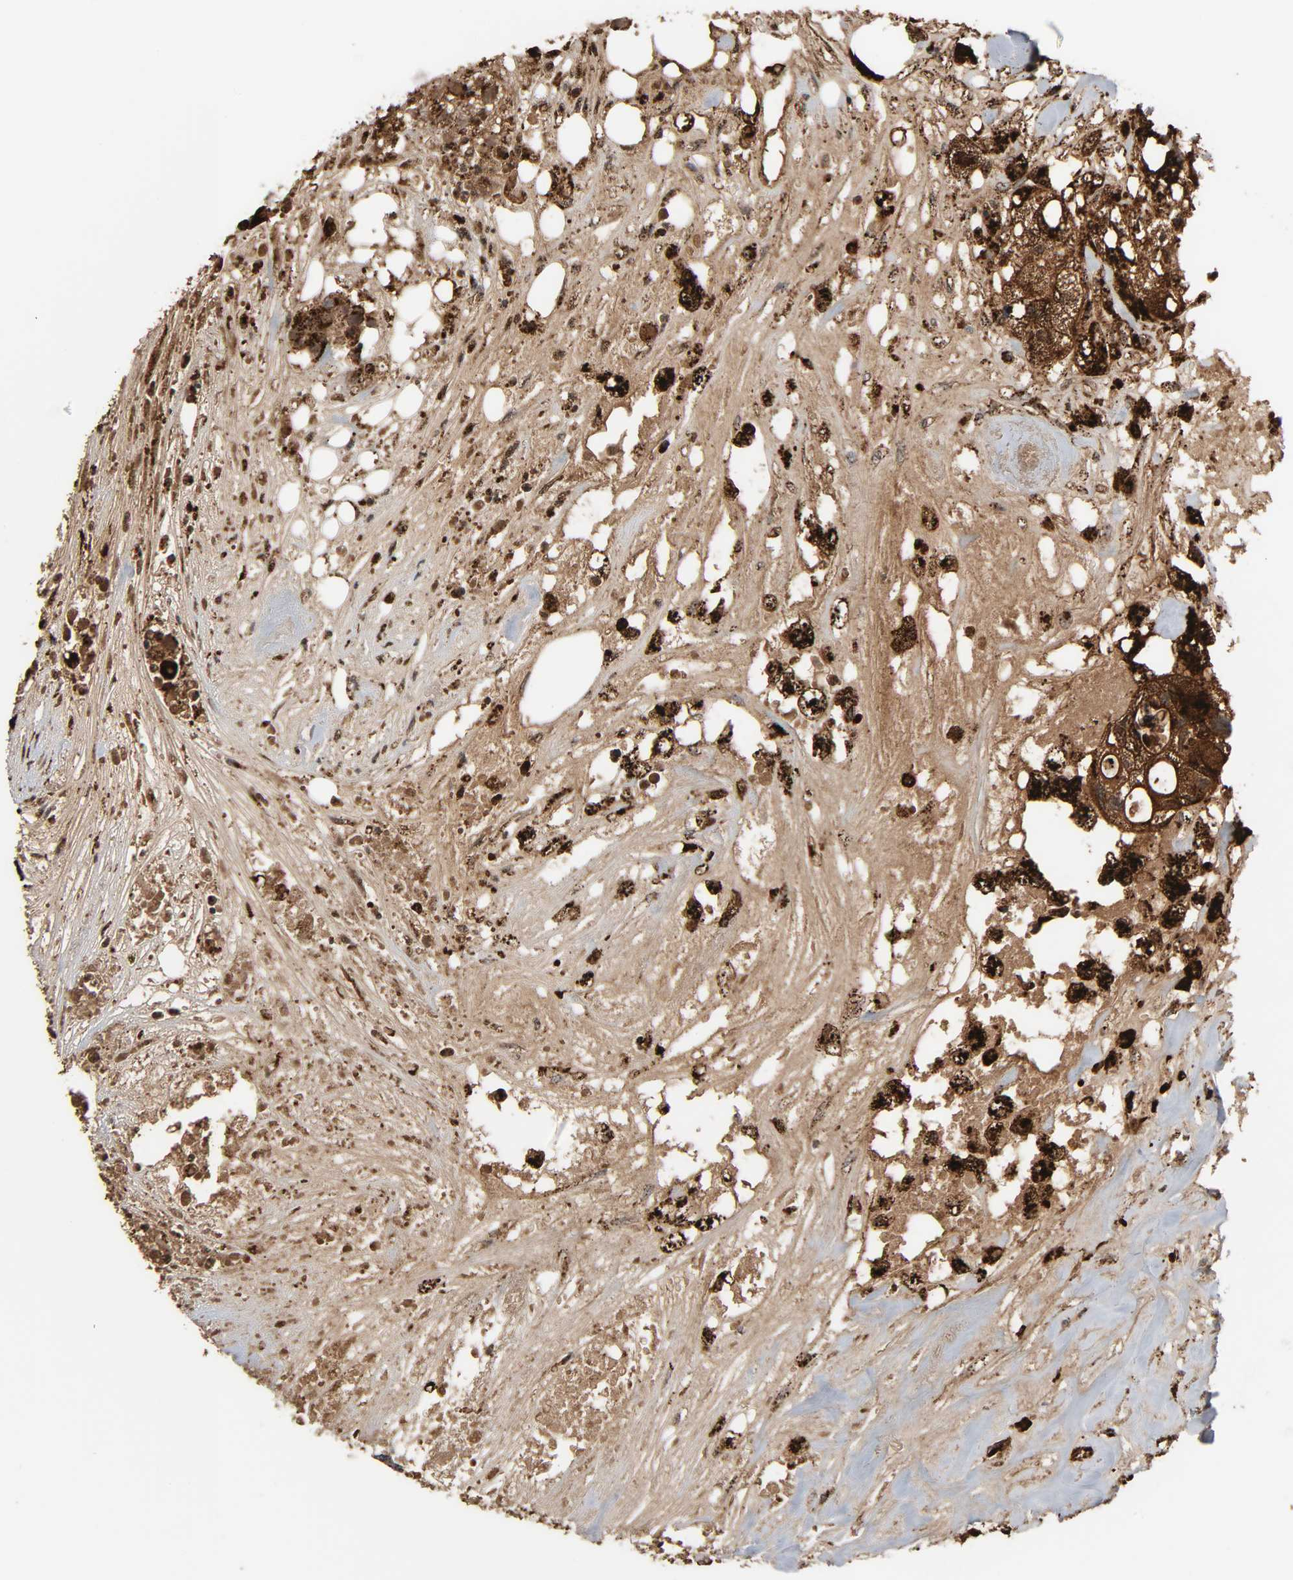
{"staining": {"intensity": "strong", "quantity": ">75%", "location": "cytoplasmic/membranous"}, "tissue": "colorectal cancer", "cell_type": "Tumor cells", "image_type": "cancer", "snomed": [{"axis": "morphology", "description": "Adenocarcinoma, NOS"}, {"axis": "topography", "description": "Colon"}], "caption": "High-magnification brightfield microscopy of adenocarcinoma (colorectal) stained with DAB (brown) and counterstained with hematoxylin (blue). tumor cells exhibit strong cytoplasmic/membranous positivity is seen in approximately>75% of cells. (Stains: DAB in brown, nuclei in blue, Microscopy: brightfield microscopy at high magnification).", "gene": "PSAP", "patient": {"sex": "female", "age": 57}}